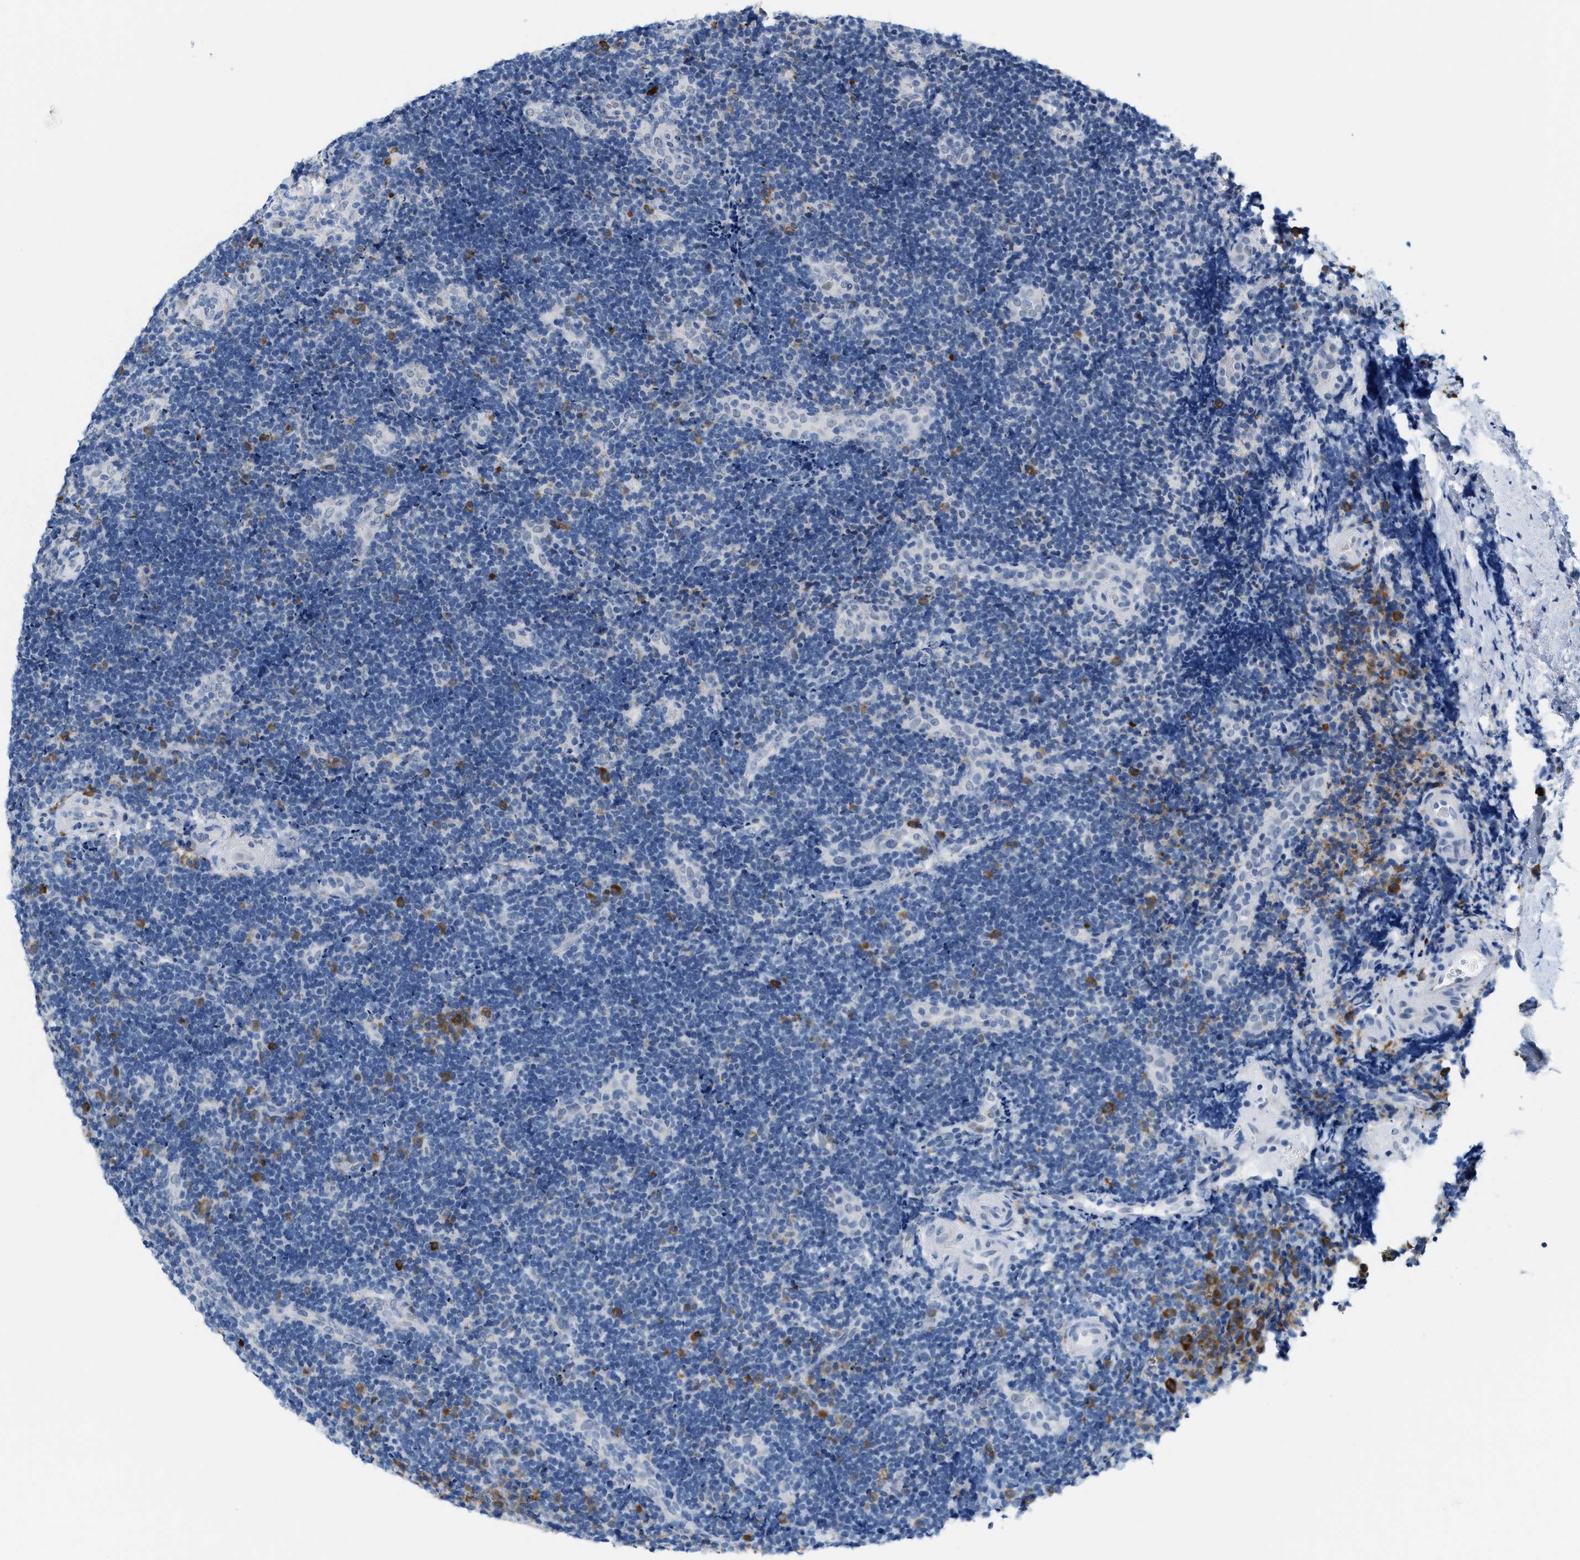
{"staining": {"intensity": "negative", "quantity": "none", "location": "none"}, "tissue": "lymphoma", "cell_type": "Tumor cells", "image_type": "cancer", "snomed": [{"axis": "morphology", "description": "Malignant lymphoma, non-Hodgkin's type, High grade"}, {"axis": "topography", "description": "Tonsil"}], "caption": "This is an immunohistochemistry image of lymphoma. There is no staining in tumor cells.", "gene": "KIFC3", "patient": {"sex": "female", "age": 36}}